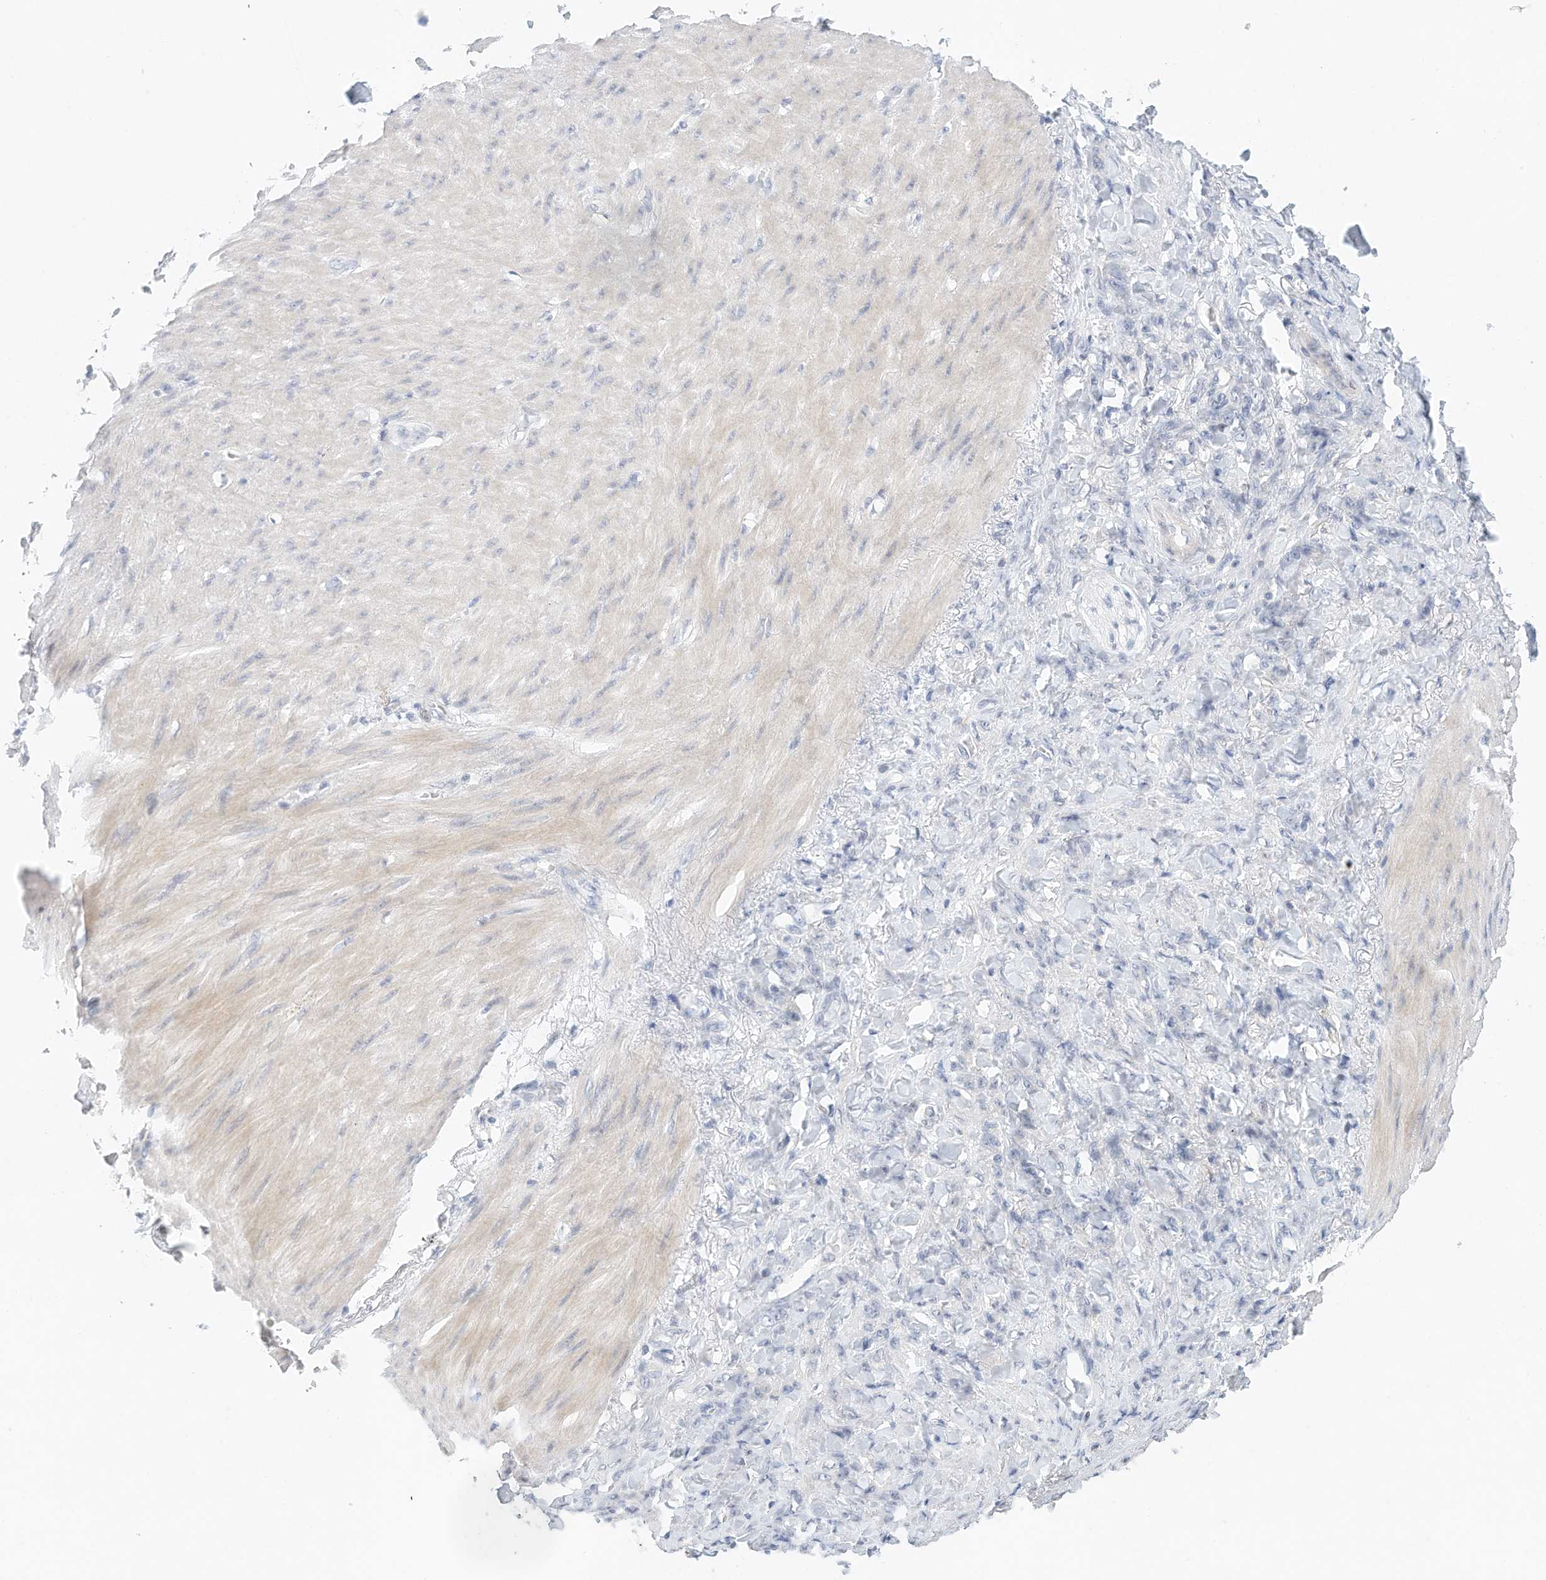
{"staining": {"intensity": "negative", "quantity": "none", "location": "none"}, "tissue": "stomach cancer", "cell_type": "Tumor cells", "image_type": "cancer", "snomed": [{"axis": "morphology", "description": "Normal tissue, NOS"}, {"axis": "morphology", "description": "Adenocarcinoma, NOS"}, {"axis": "topography", "description": "Stomach"}], "caption": "Tumor cells are negative for protein expression in human stomach cancer (adenocarcinoma).", "gene": "MICAL1", "patient": {"sex": "male", "age": 82}}